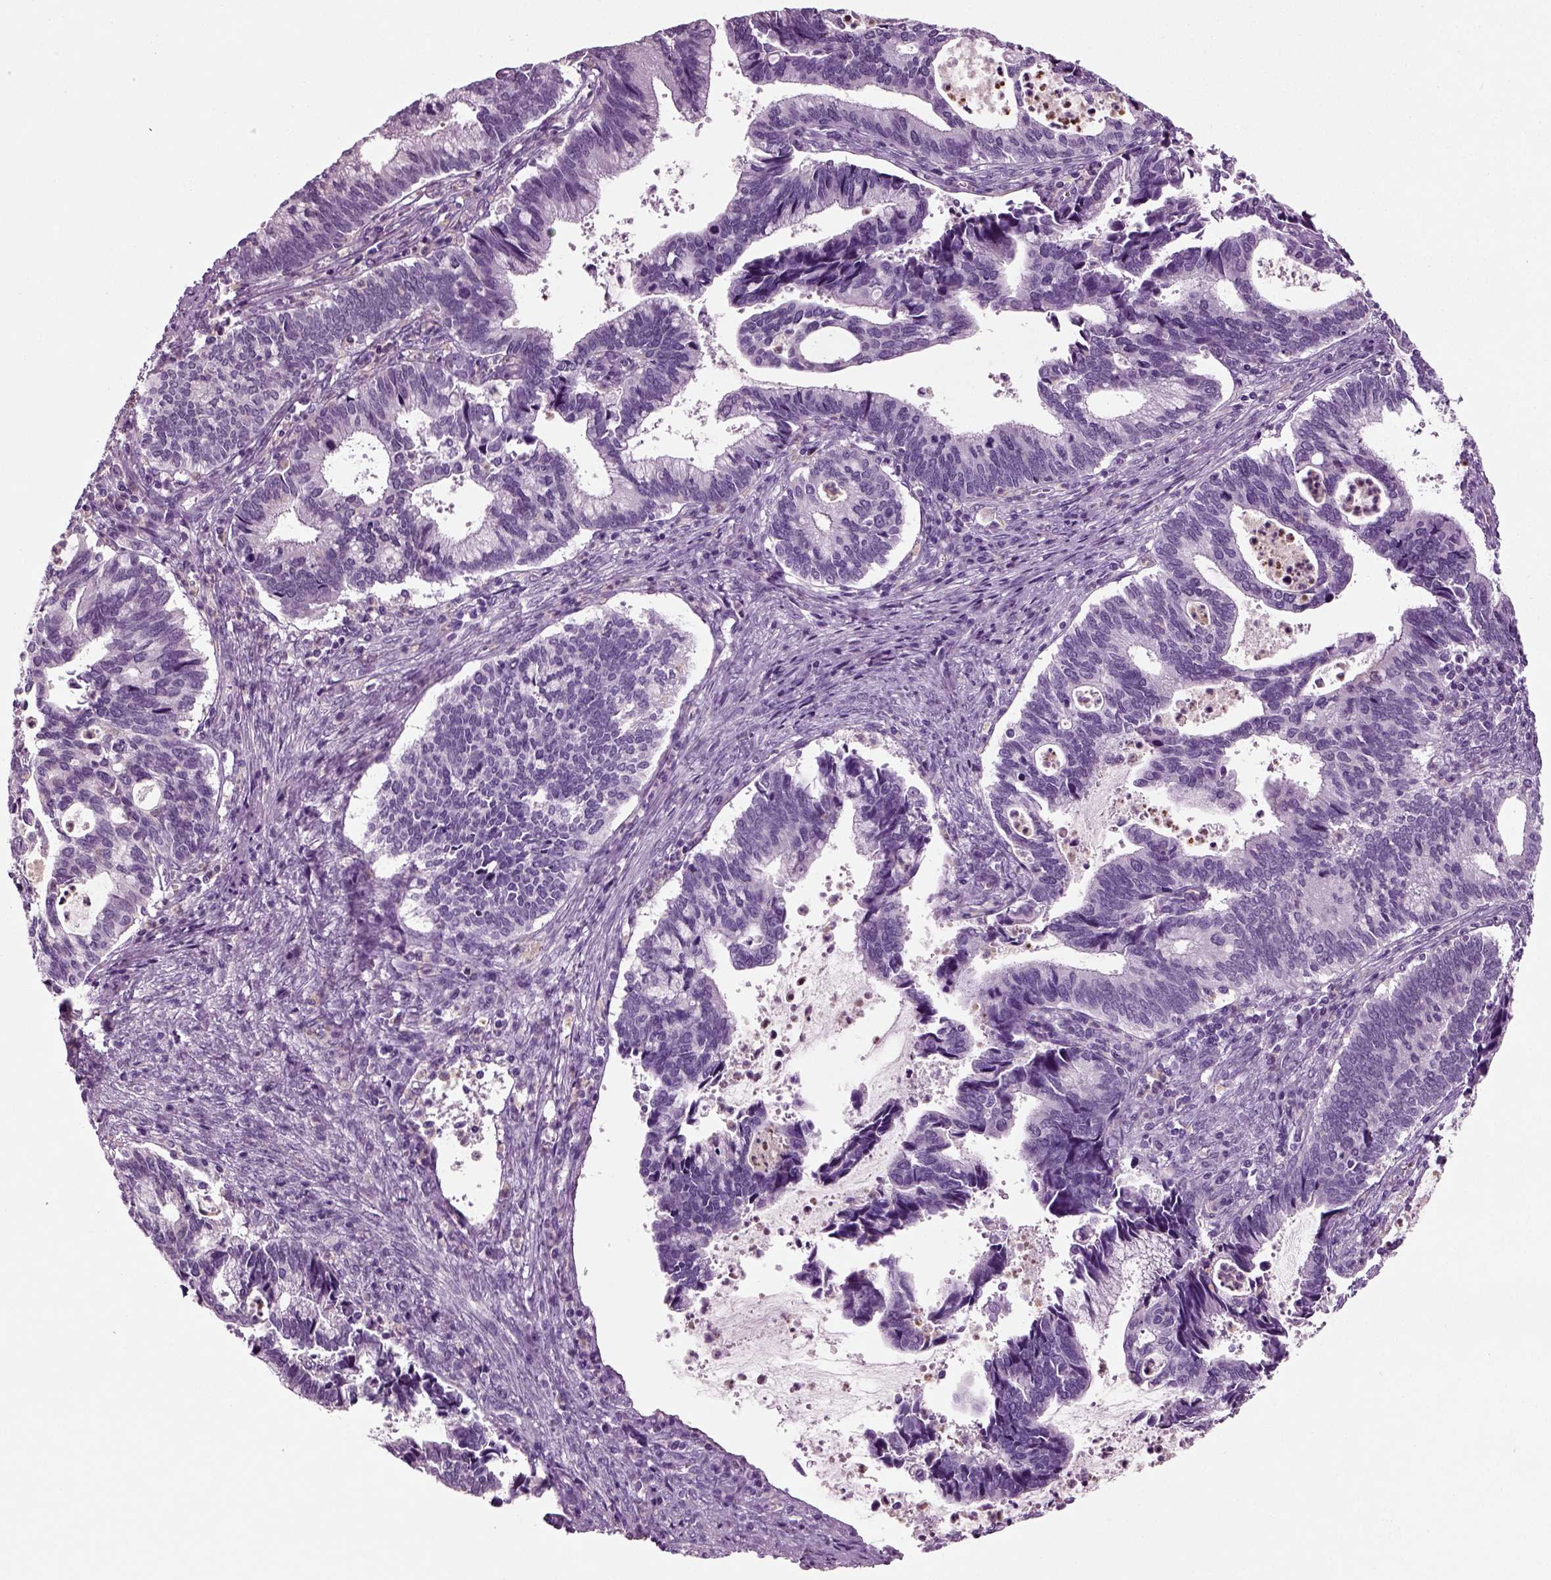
{"staining": {"intensity": "negative", "quantity": "none", "location": "none"}, "tissue": "cervical cancer", "cell_type": "Tumor cells", "image_type": "cancer", "snomed": [{"axis": "morphology", "description": "Adenocarcinoma, NOS"}, {"axis": "topography", "description": "Cervix"}], "caption": "Immunohistochemistry (IHC) histopathology image of neoplastic tissue: human cervical adenocarcinoma stained with DAB (3,3'-diaminobenzidine) exhibits no significant protein staining in tumor cells.", "gene": "CRABP1", "patient": {"sex": "female", "age": 42}}